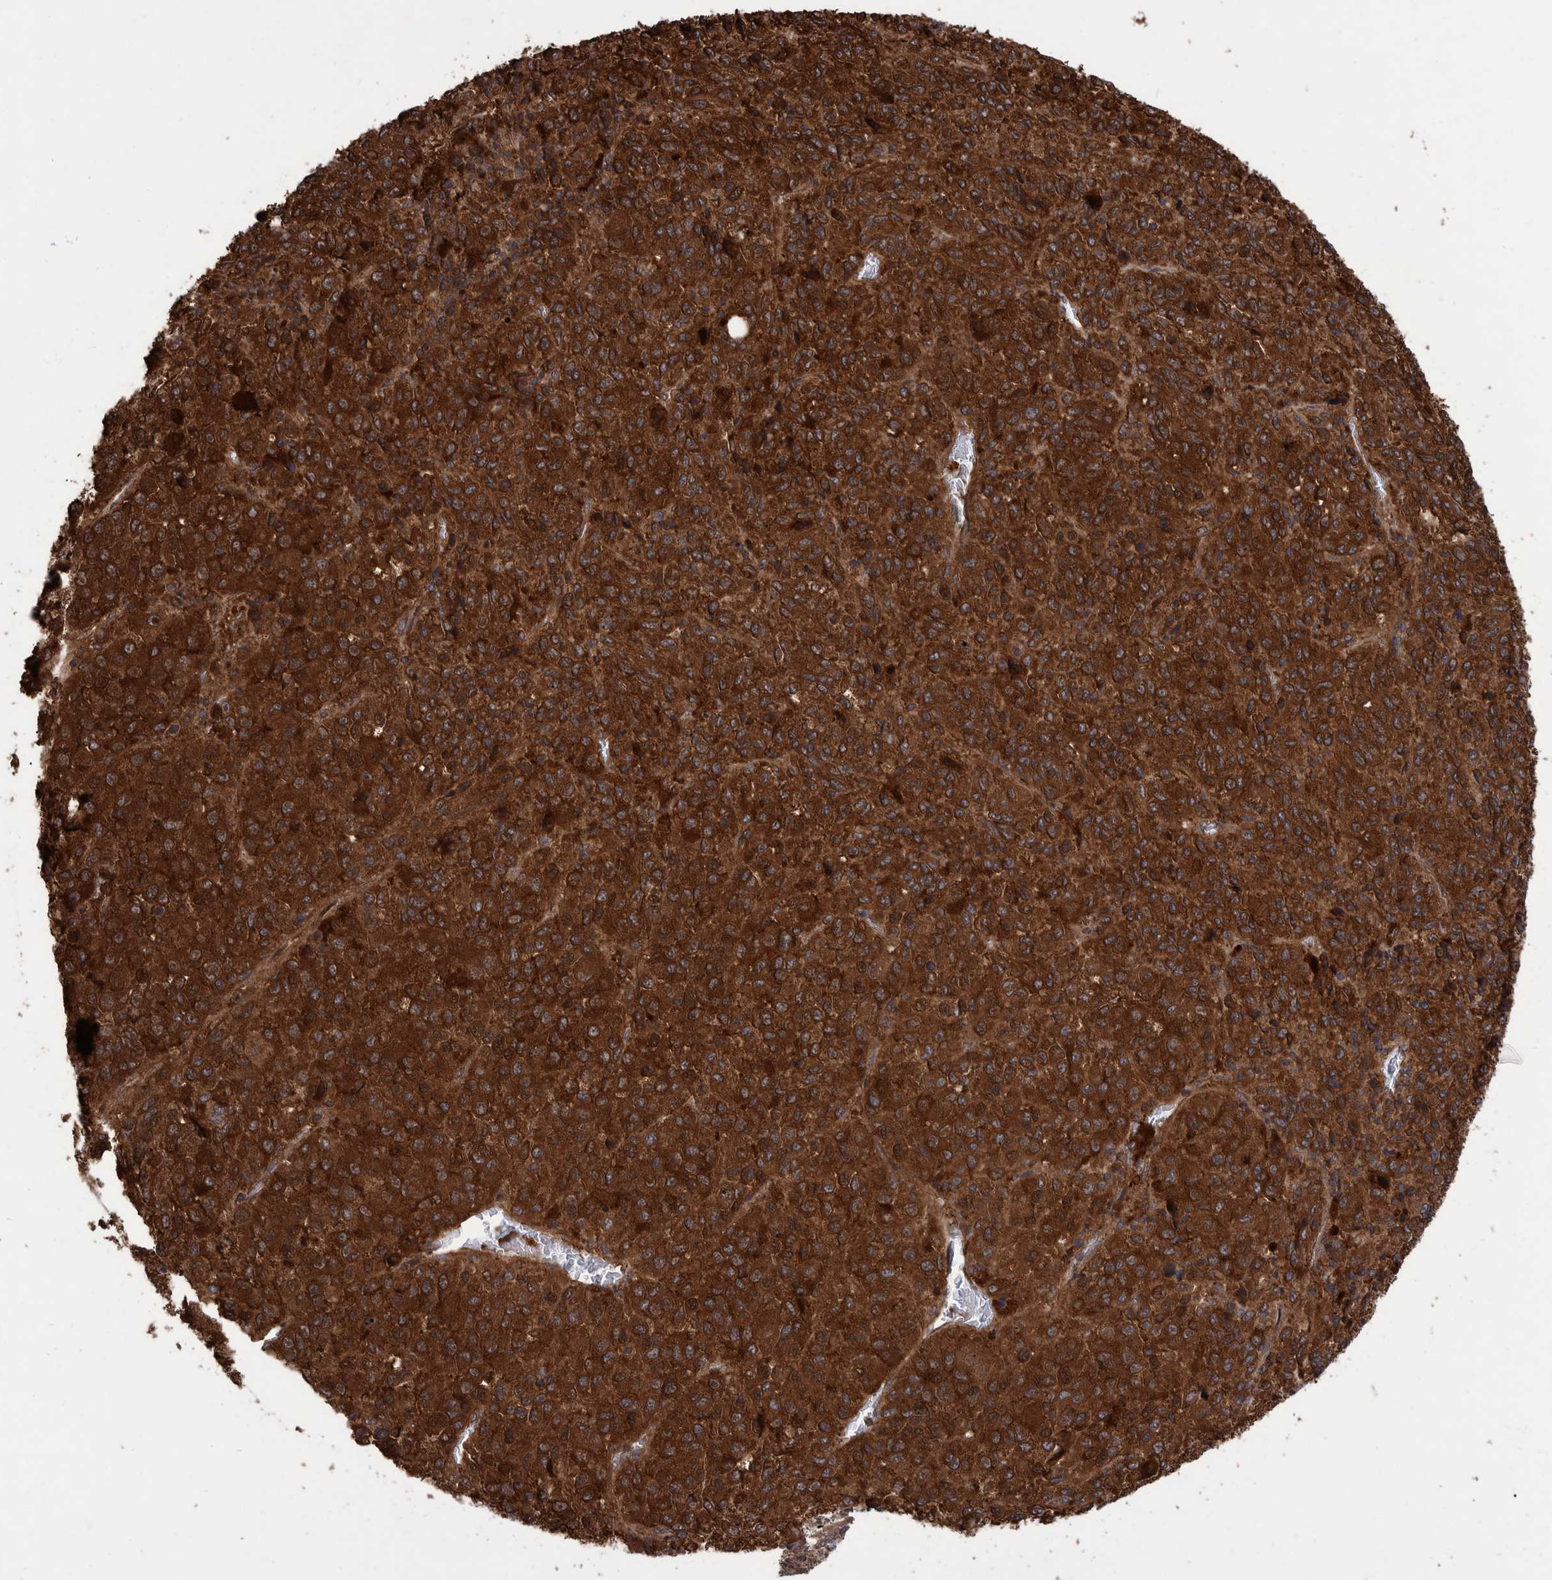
{"staining": {"intensity": "strong", "quantity": ">75%", "location": "cytoplasmic/membranous"}, "tissue": "melanoma", "cell_type": "Tumor cells", "image_type": "cancer", "snomed": [{"axis": "morphology", "description": "Malignant melanoma, Metastatic site"}, {"axis": "topography", "description": "Lung"}], "caption": "DAB (3,3'-diaminobenzidine) immunohistochemical staining of human malignant melanoma (metastatic site) exhibits strong cytoplasmic/membranous protein expression in approximately >75% of tumor cells. The staining is performed using DAB brown chromogen to label protein expression. The nuclei are counter-stained blue using hematoxylin.", "gene": "VBP1", "patient": {"sex": "male", "age": 64}}